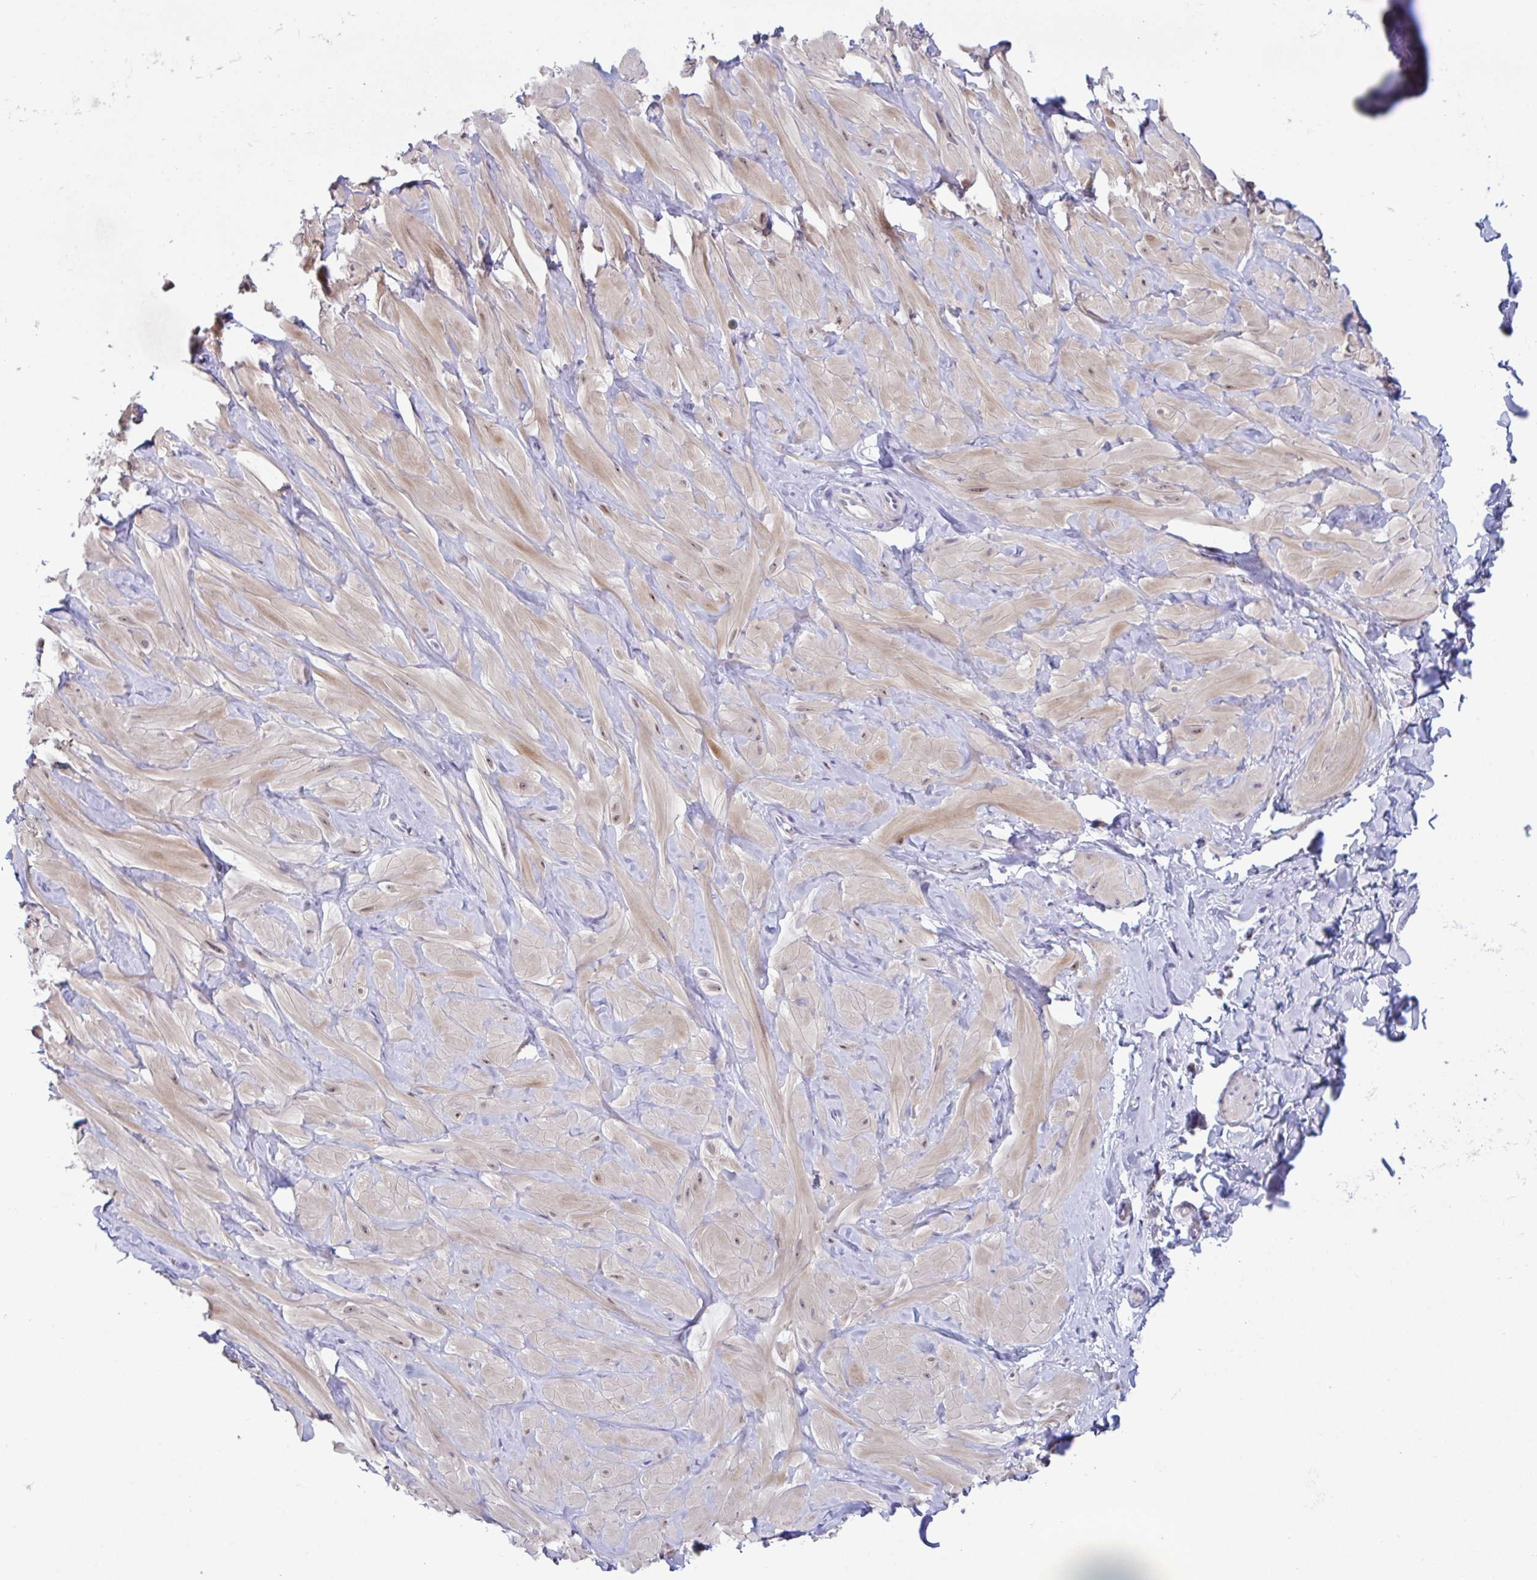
{"staining": {"intensity": "negative", "quantity": "none", "location": "none"}, "tissue": "adipose tissue", "cell_type": "Adipocytes", "image_type": "normal", "snomed": [{"axis": "morphology", "description": "Normal tissue, NOS"}, {"axis": "topography", "description": "Soft tissue"}, {"axis": "topography", "description": "Adipose tissue"}, {"axis": "topography", "description": "Vascular tissue"}, {"axis": "topography", "description": "Peripheral nerve tissue"}], "caption": "This is a image of immunohistochemistry (IHC) staining of benign adipose tissue, which shows no positivity in adipocytes.", "gene": "USP35", "patient": {"sex": "male", "age": 29}}